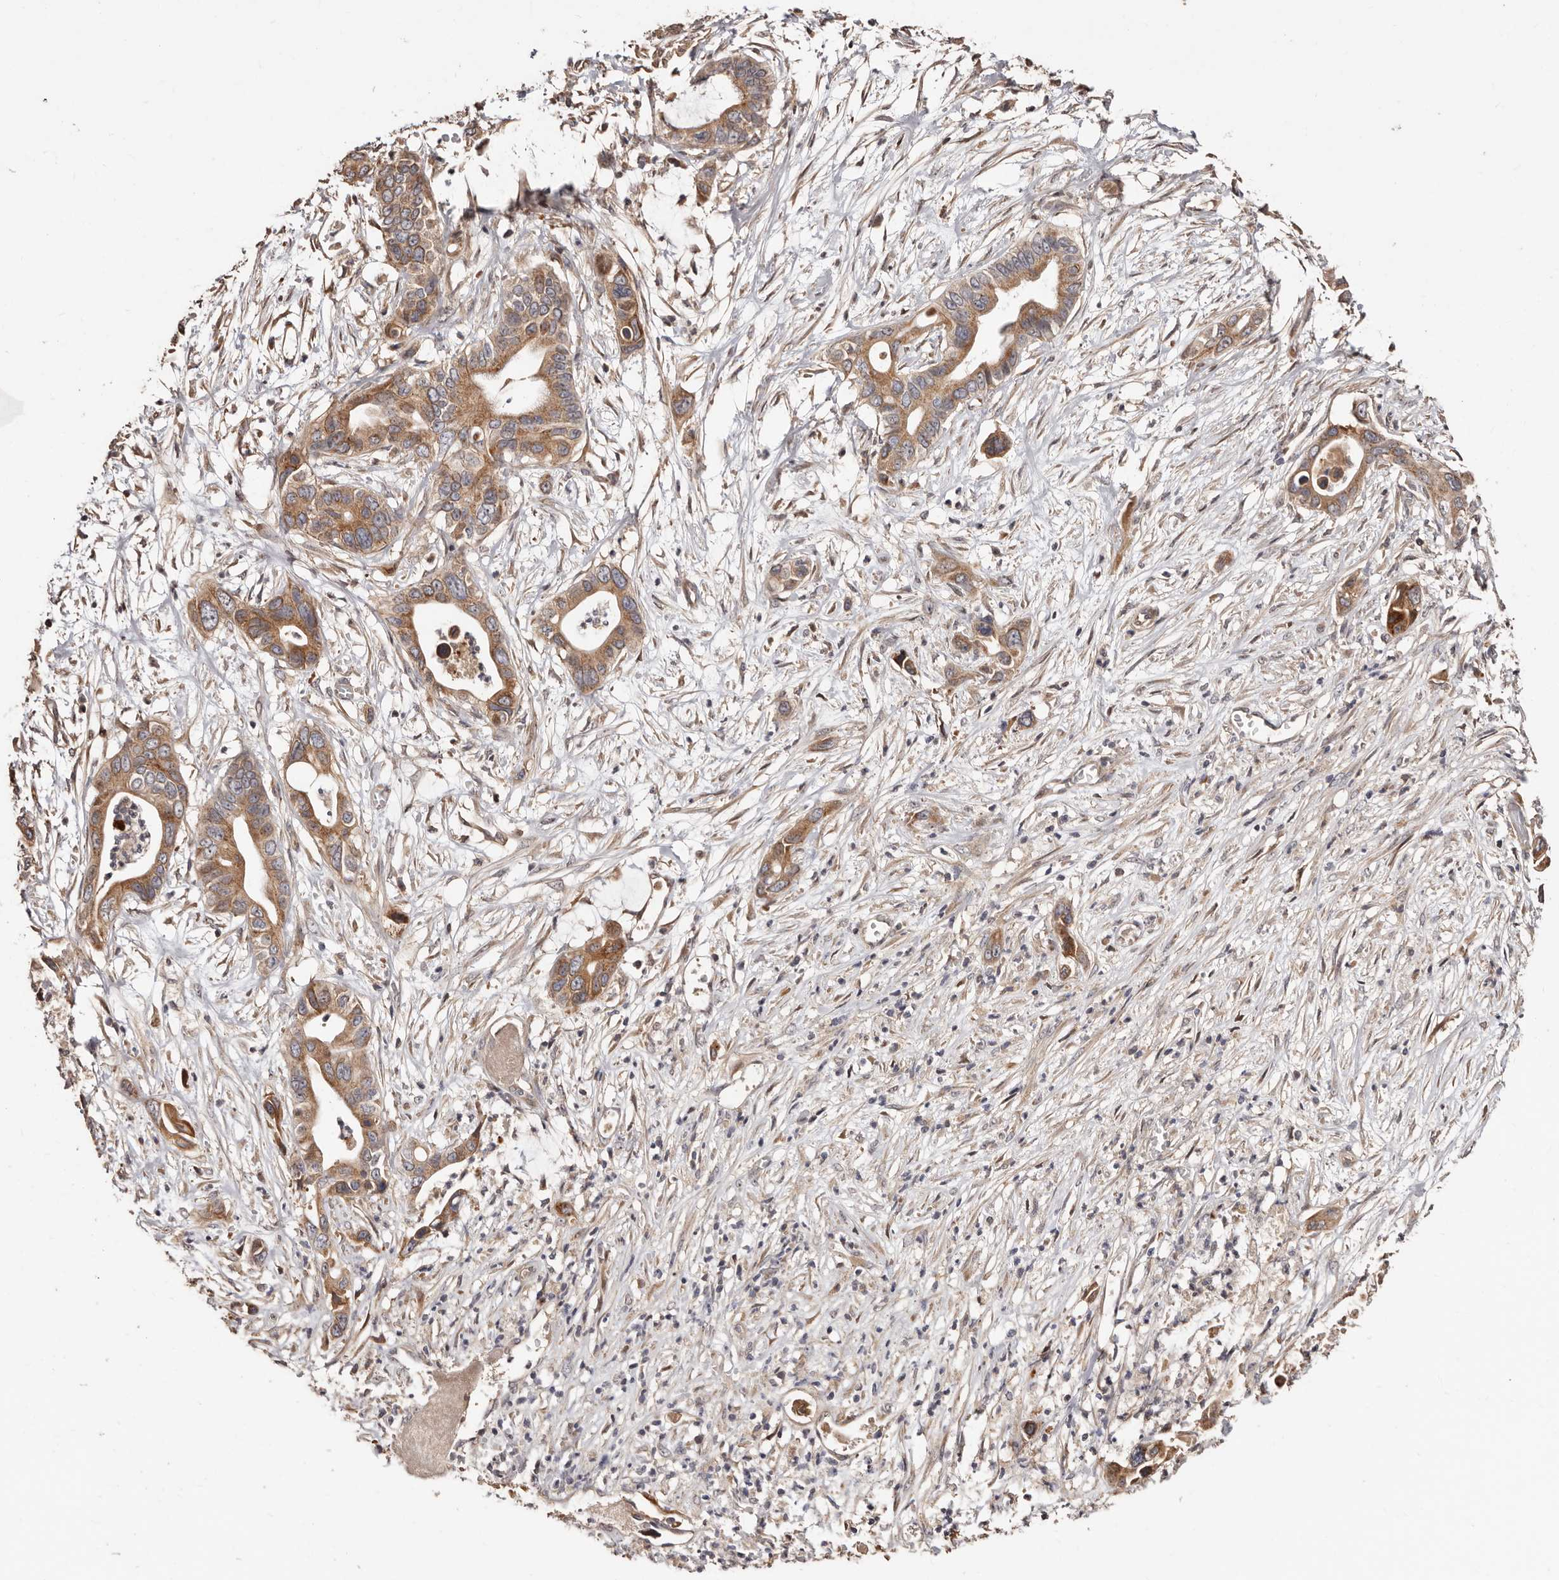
{"staining": {"intensity": "moderate", "quantity": ">75%", "location": "cytoplasmic/membranous"}, "tissue": "pancreatic cancer", "cell_type": "Tumor cells", "image_type": "cancer", "snomed": [{"axis": "morphology", "description": "Adenocarcinoma, NOS"}, {"axis": "topography", "description": "Pancreas"}], "caption": "A micrograph showing moderate cytoplasmic/membranous expression in about >75% of tumor cells in pancreatic adenocarcinoma, as visualized by brown immunohistochemical staining.", "gene": "APOL6", "patient": {"sex": "male", "age": 66}}